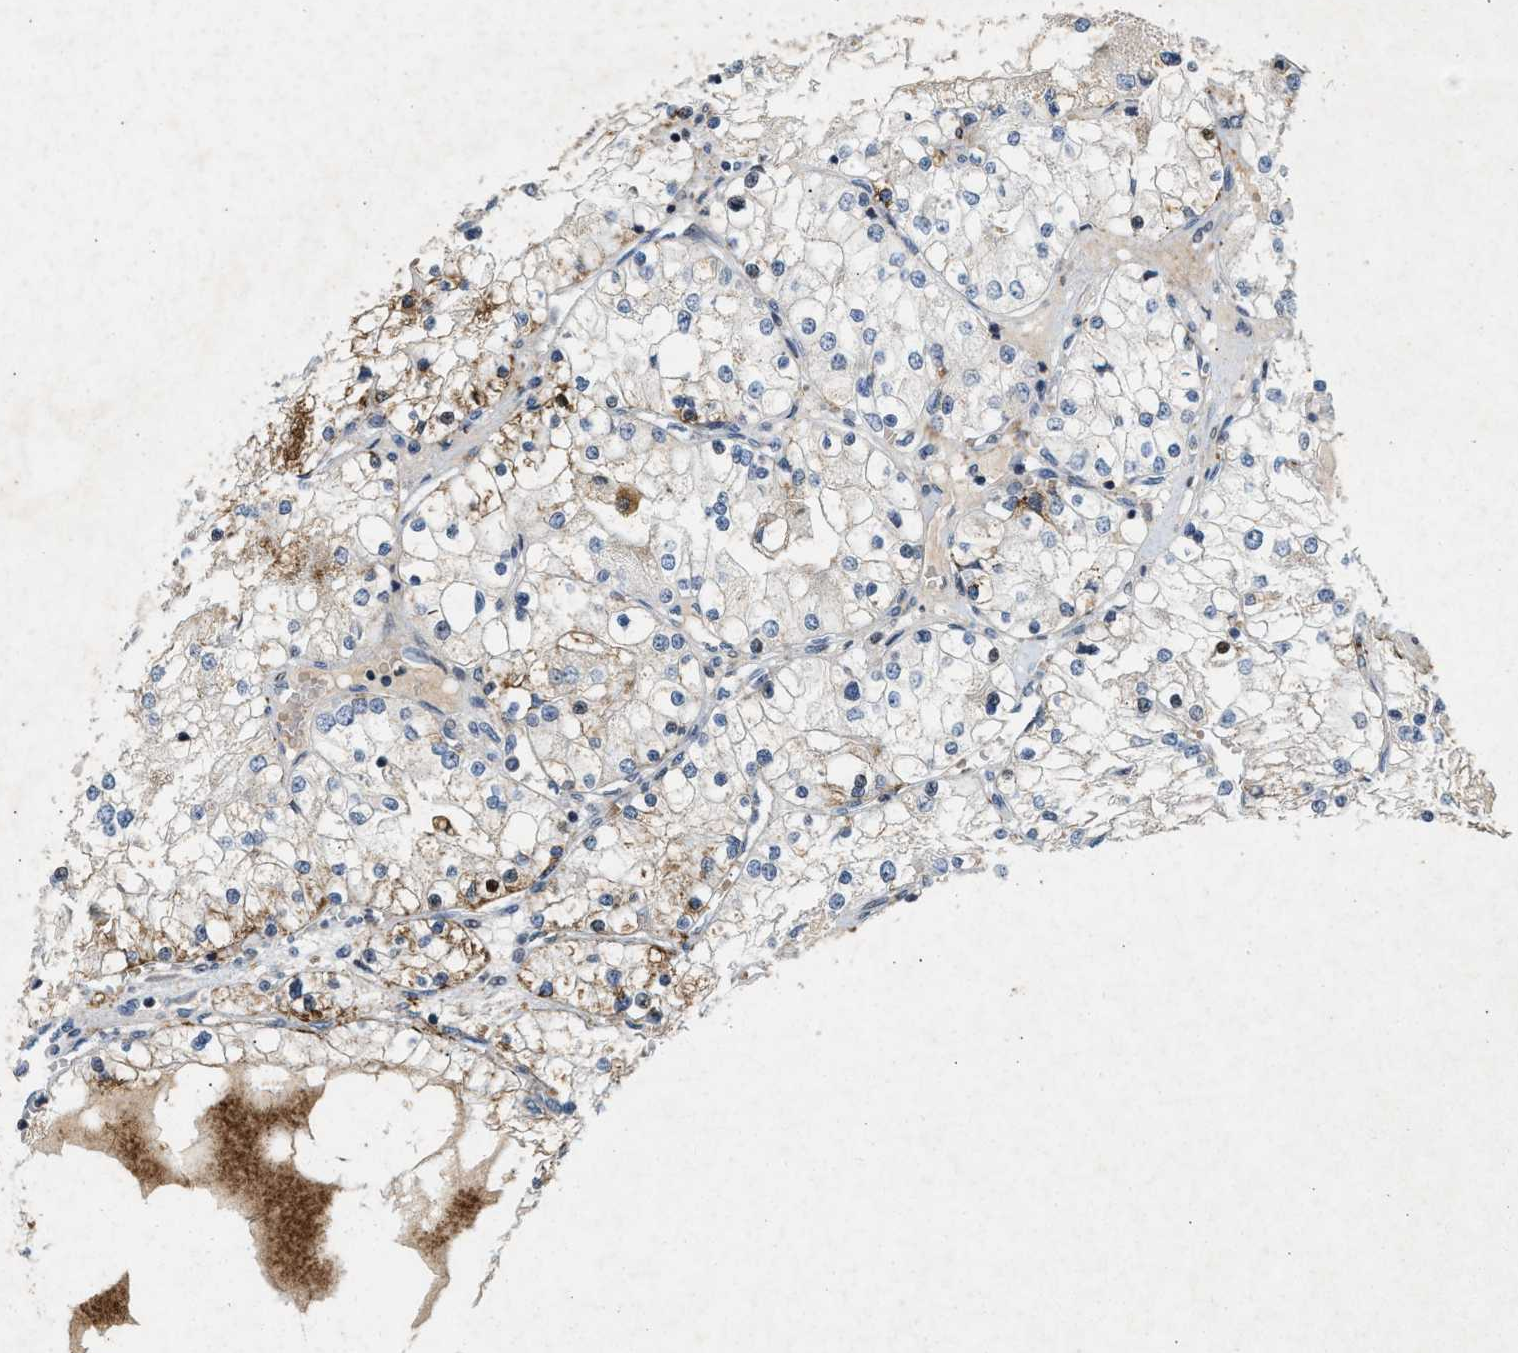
{"staining": {"intensity": "moderate", "quantity": "25%-75%", "location": "cytoplasmic/membranous"}, "tissue": "renal cancer", "cell_type": "Tumor cells", "image_type": "cancer", "snomed": [{"axis": "morphology", "description": "Adenocarcinoma, NOS"}, {"axis": "topography", "description": "Kidney"}], "caption": "IHC photomicrograph of renal cancer (adenocarcinoma) stained for a protein (brown), which demonstrates medium levels of moderate cytoplasmic/membranous positivity in about 25%-75% of tumor cells.", "gene": "ZPR1", "patient": {"sex": "male", "age": 68}}